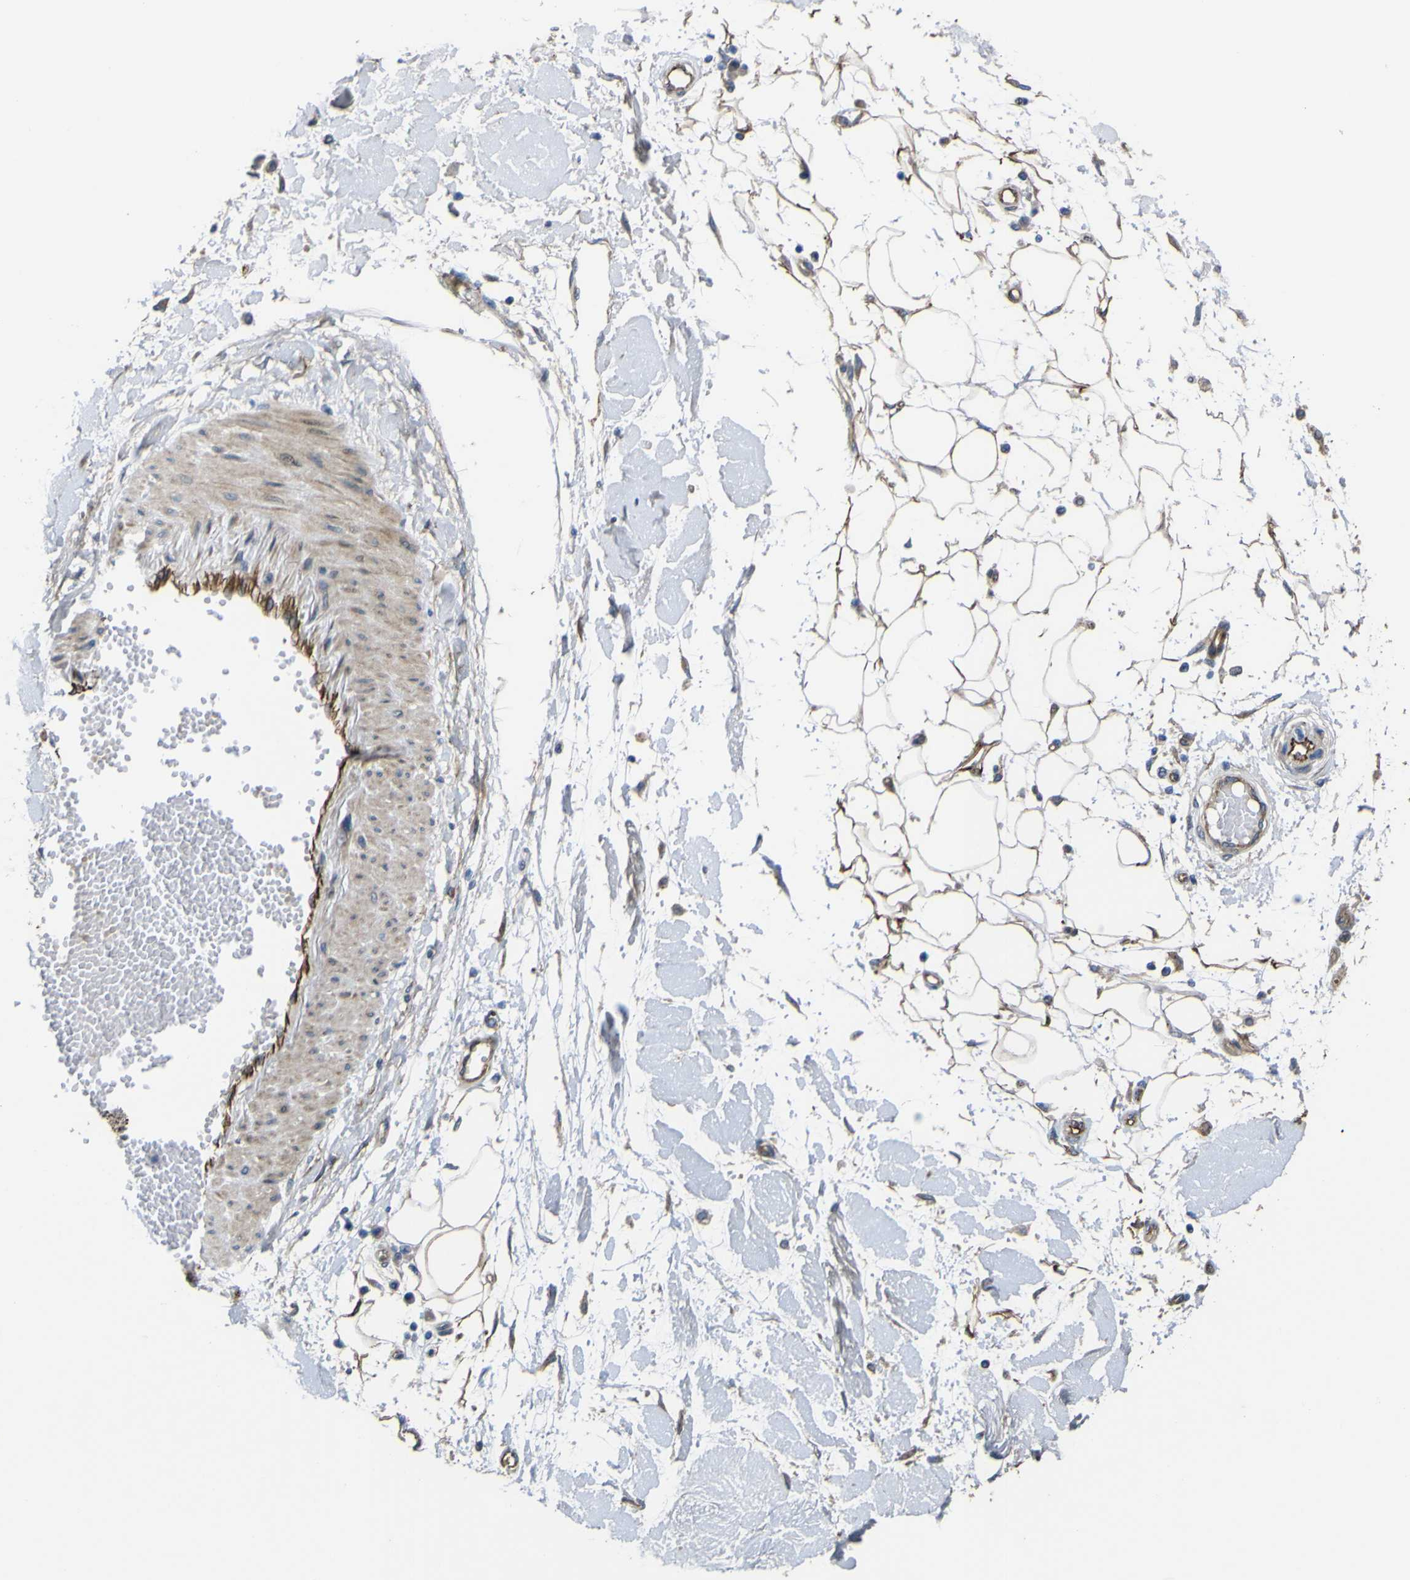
{"staining": {"intensity": "strong", "quantity": ">75%", "location": "cytoplasmic/membranous"}, "tissue": "adipose tissue", "cell_type": "Adipocytes", "image_type": "normal", "snomed": [{"axis": "morphology", "description": "Squamous cell carcinoma, NOS"}, {"axis": "topography", "description": "Skin"}], "caption": "A high-resolution photomicrograph shows immunohistochemistry staining of unremarkable adipose tissue, which shows strong cytoplasmic/membranous staining in about >75% of adipocytes.", "gene": "FBXO30", "patient": {"sex": "male", "age": 83}}